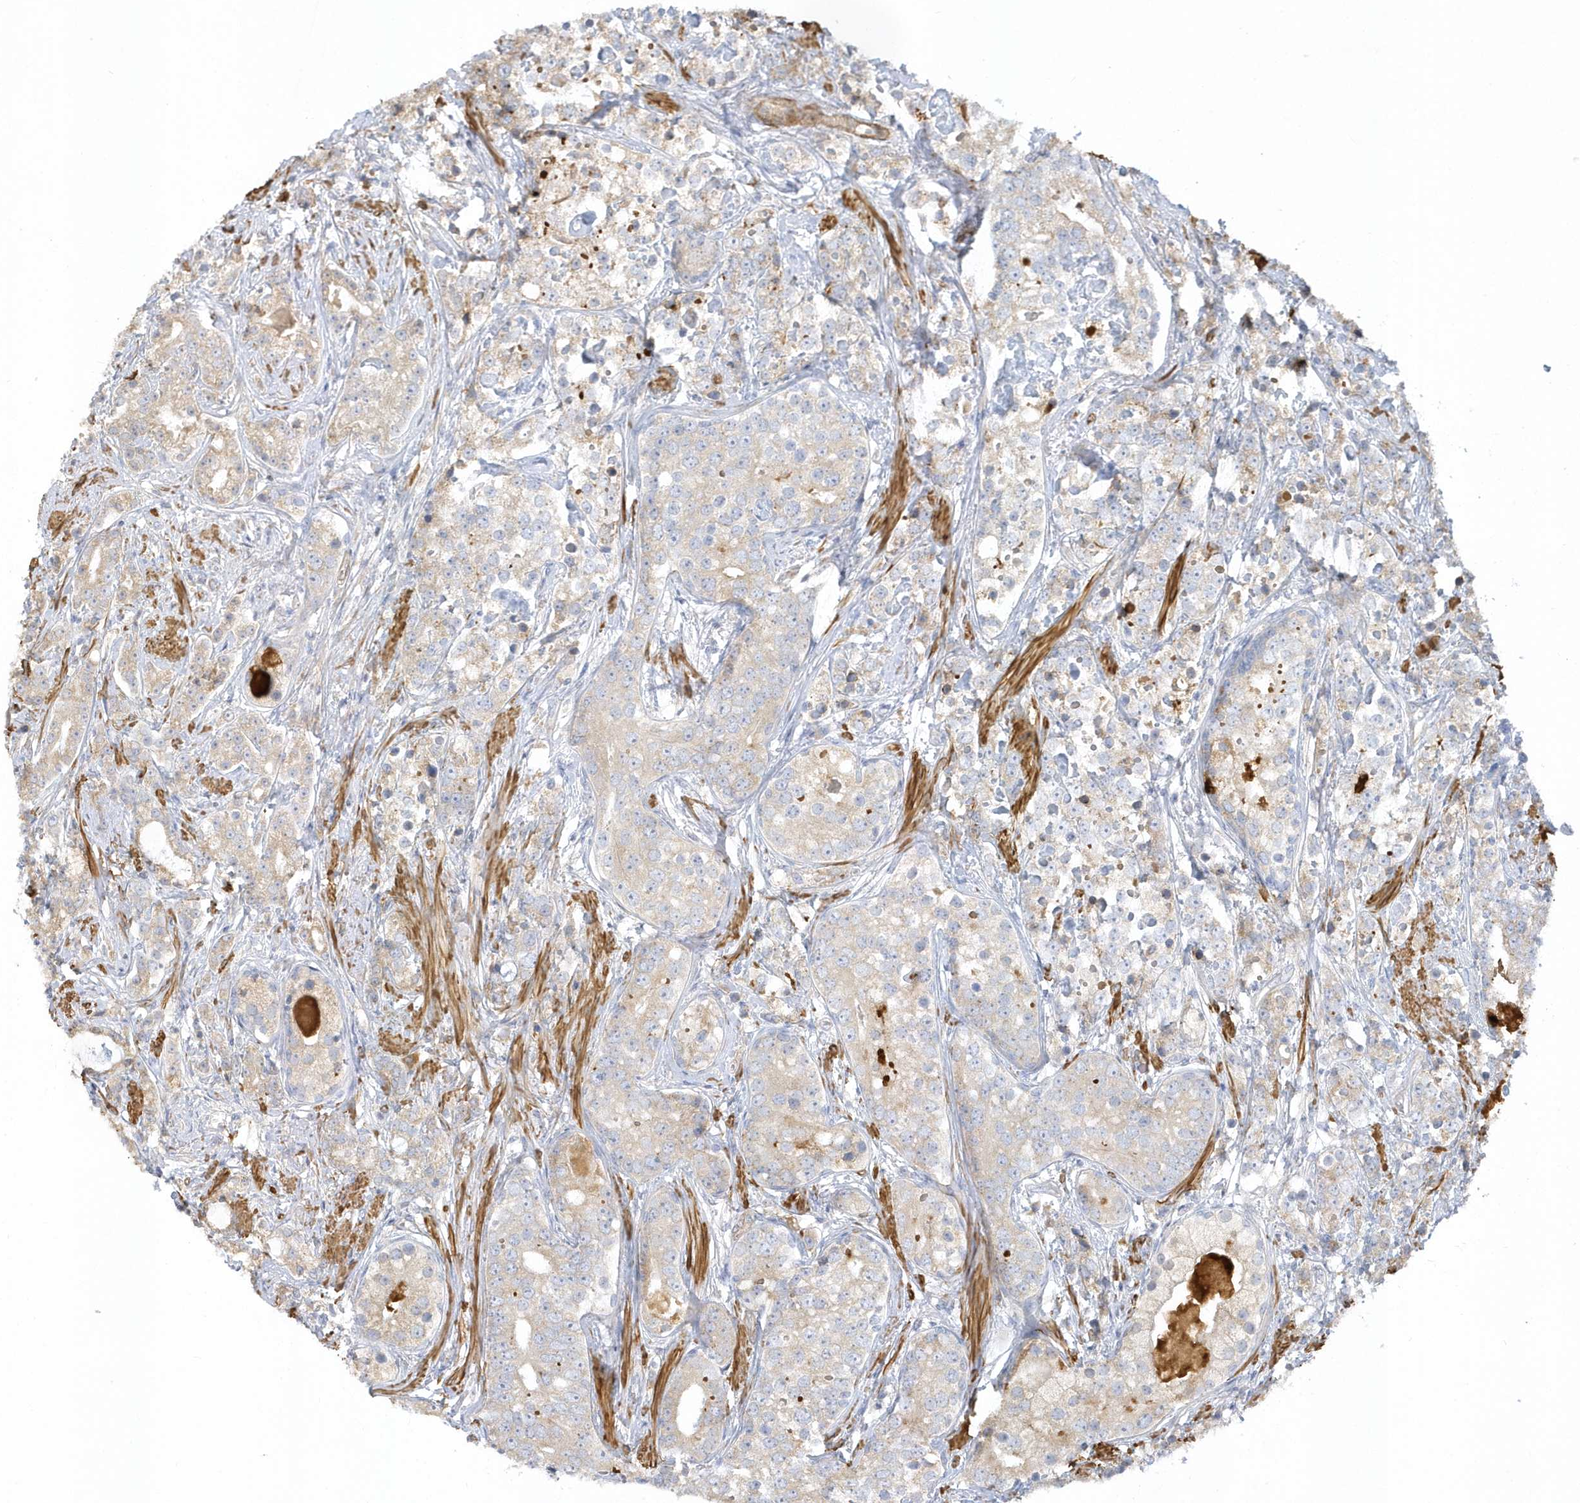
{"staining": {"intensity": "weak", "quantity": "25%-75%", "location": "cytoplasmic/membranous"}, "tissue": "prostate cancer", "cell_type": "Tumor cells", "image_type": "cancer", "snomed": [{"axis": "morphology", "description": "Adenocarcinoma, High grade"}, {"axis": "topography", "description": "Prostate"}], "caption": "Protein expression analysis of human prostate high-grade adenocarcinoma reveals weak cytoplasmic/membranous expression in about 25%-75% of tumor cells.", "gene": "THADA", "patient": {"sex": "male", "age": 69}}